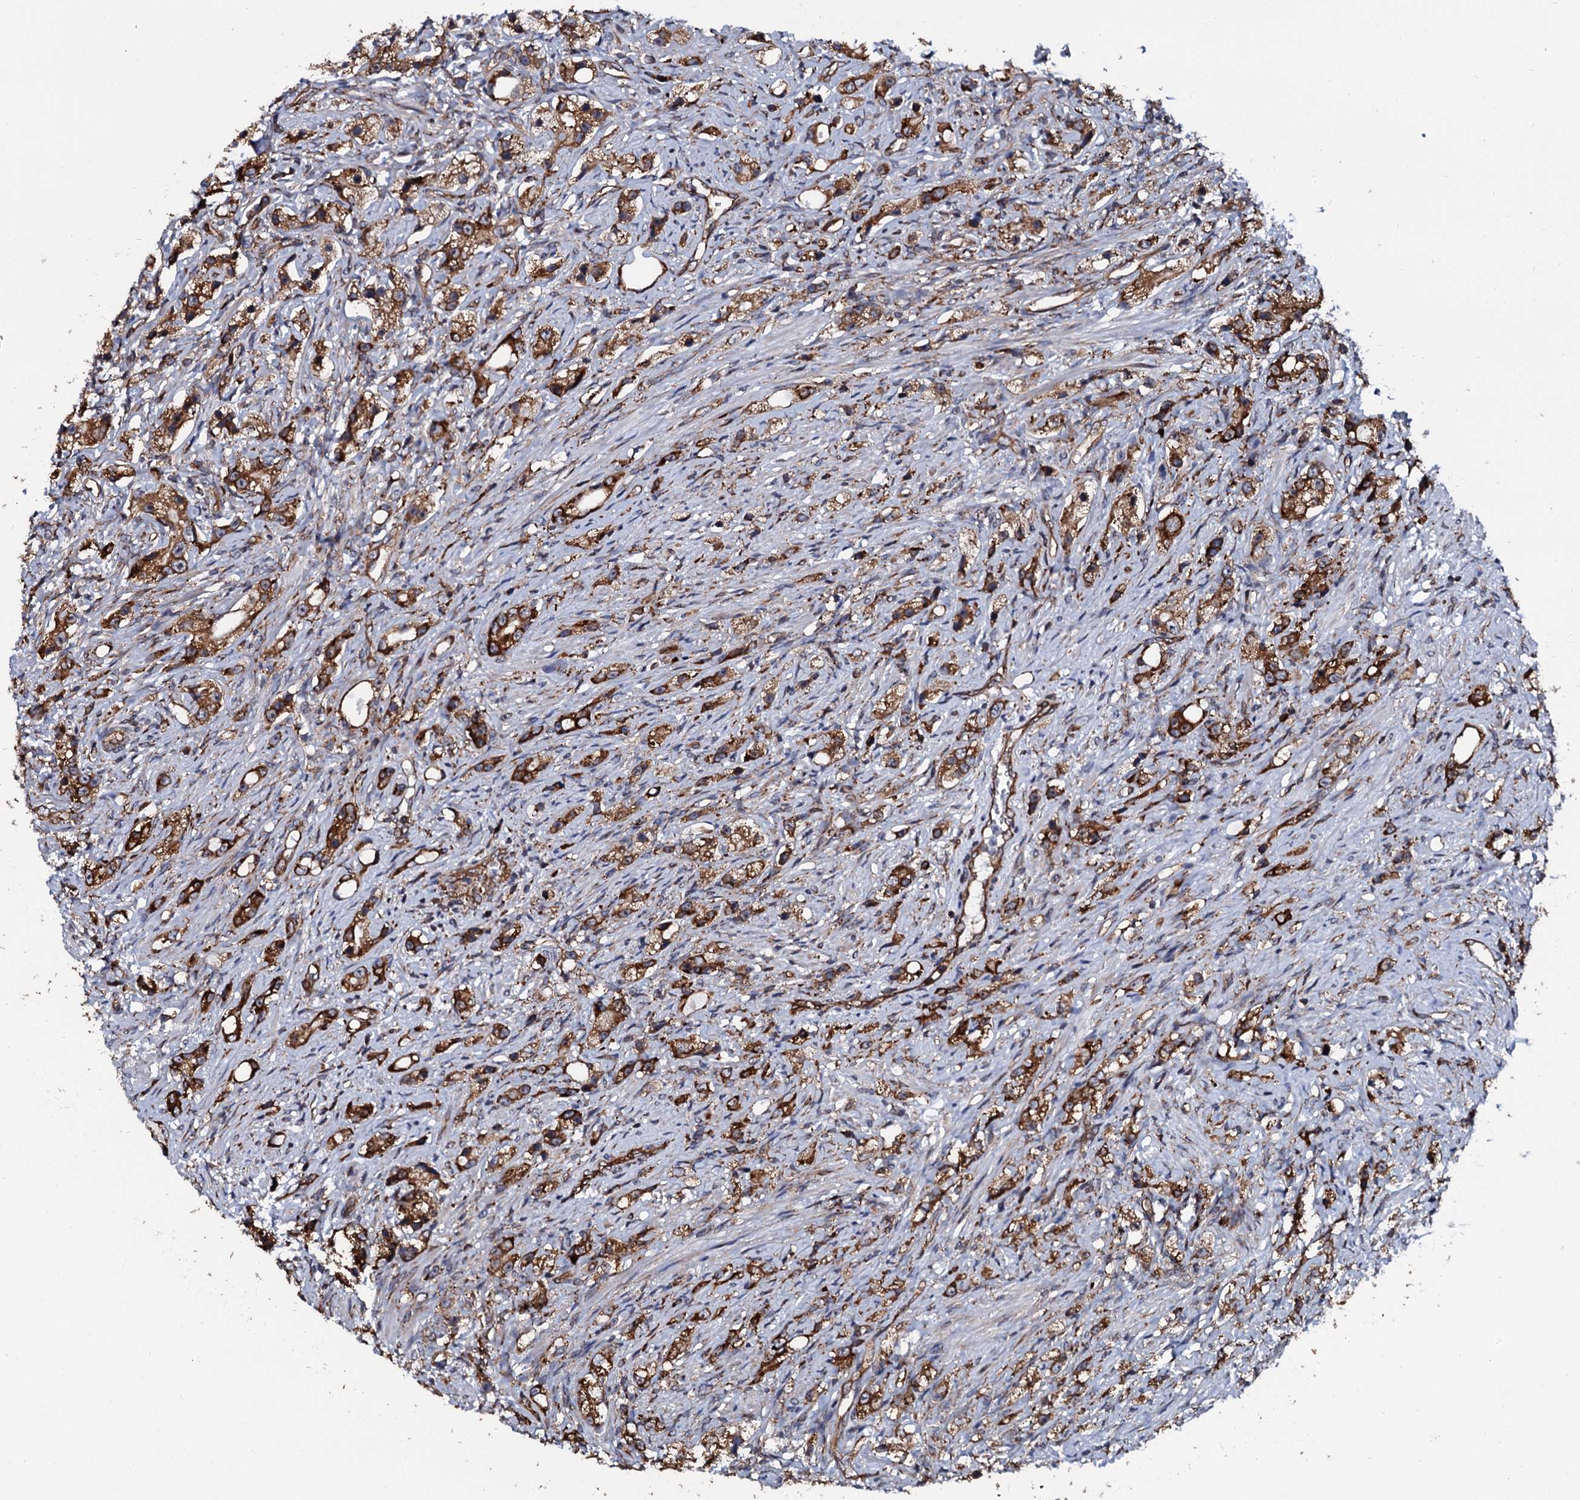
{"staining": {"intensity": "moderate", "quantity": ">75%", "location": "cytoplasmic/membranous"}, "tissue": "prostate cancer", "cell_type": "Tumor cells", "image_type": "cancer", "snomed": [{"axis": "morphology", "description": "Adenocarcinoma, High grade"}, {"axis": "topography", "description": "Prostate"}], "caption": "Human adenocarcinoma (high-grade) (prostate) stained with a brown dye shows moderate cytoplasmic/membranous positive expression in approximately >75% of tumor cells.", "gene": "SPTY2D1", "patient": {"sex": "male", "age": 63}}